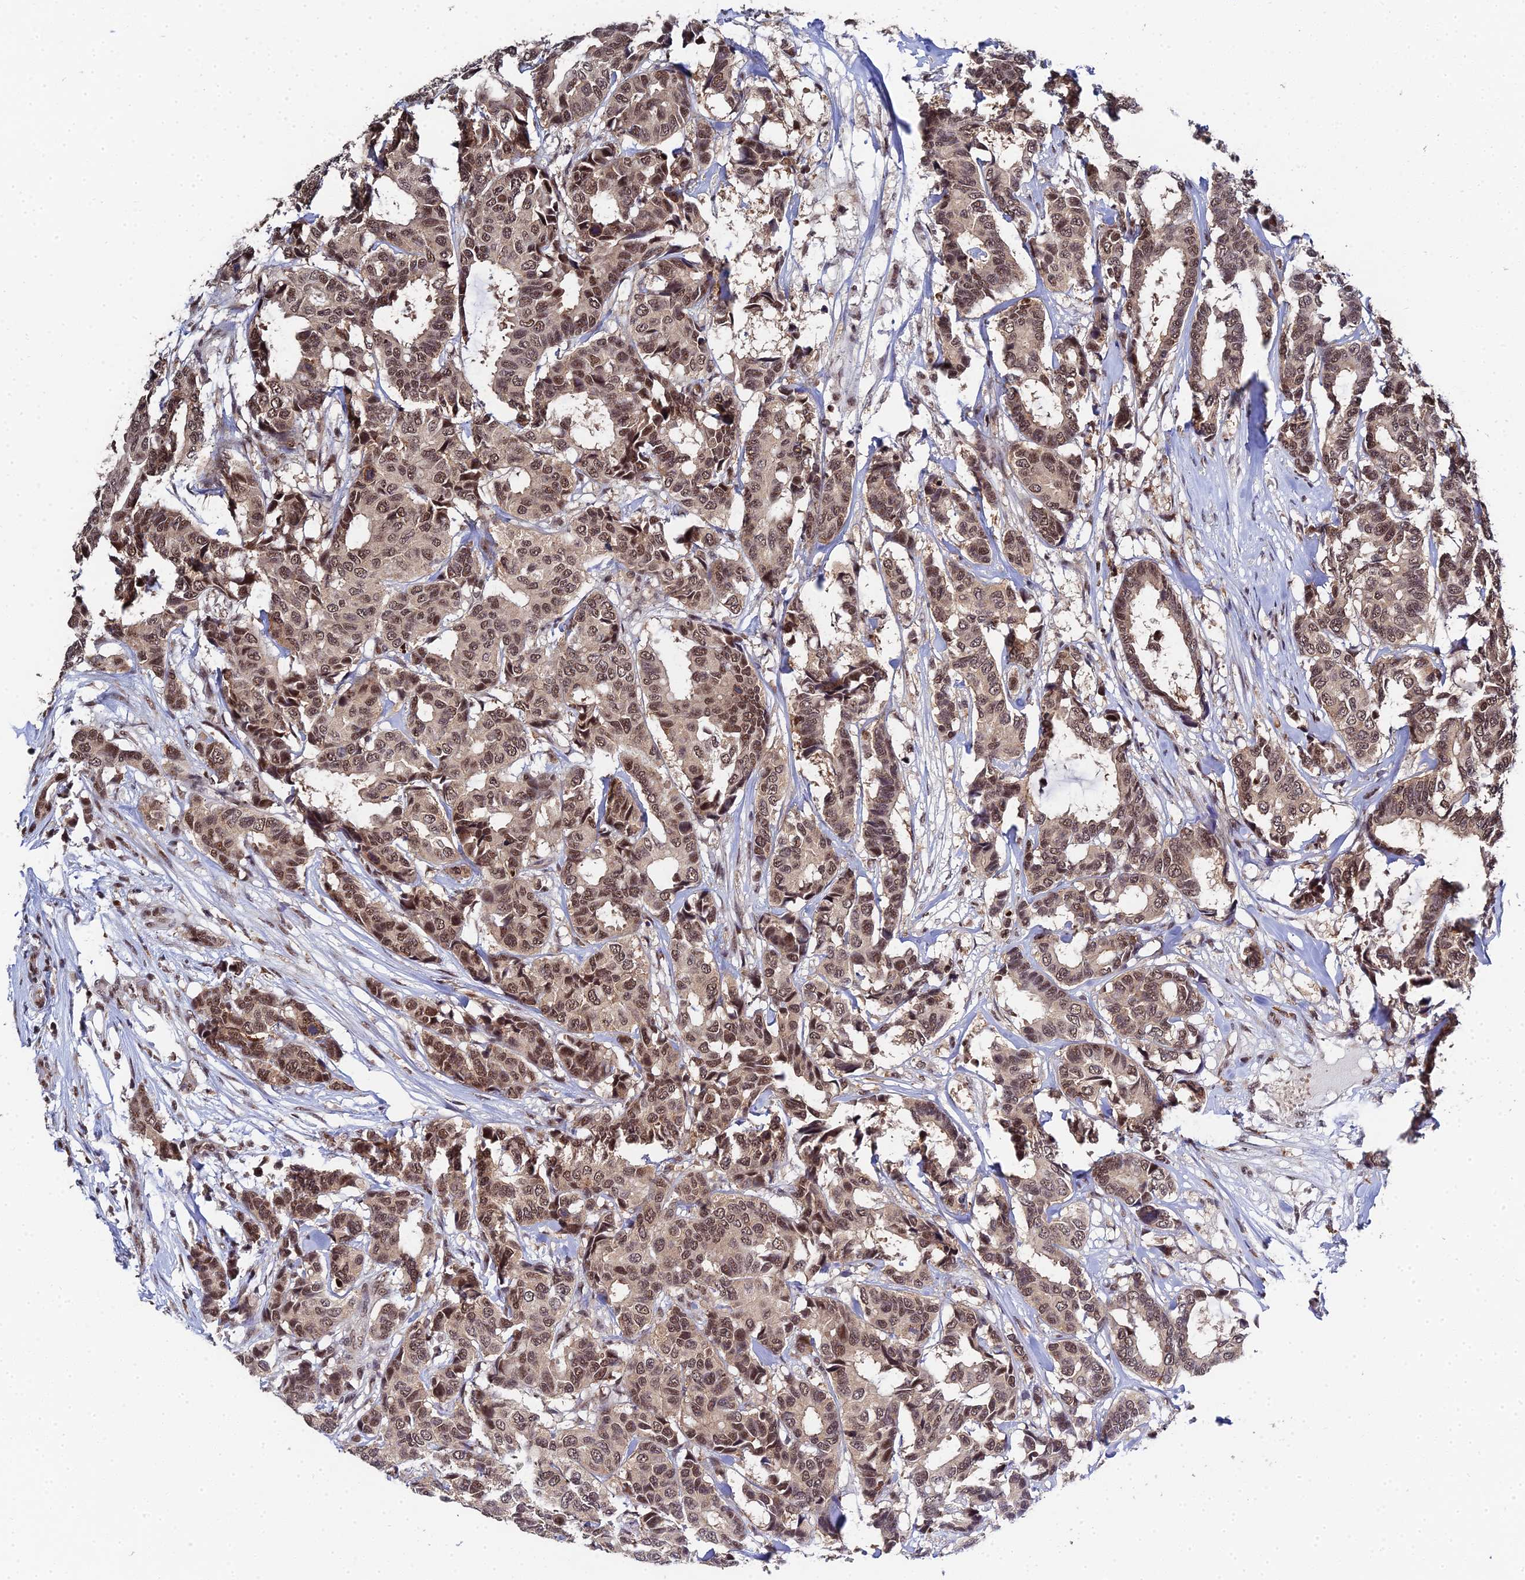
{"staining": {"intensity": "strong", "quantity": ">75%", "location": "nuclear"}, "tissue": "breast cancer", "cell_type": "Tumor cells", "image_type": "cancer", "snomed": [{"axis": "morphology", "description": "Duct carcinoma"}, {"axis": "topography", "description": "Breast"}], "caption": "Immunohistochemical staining of human breast infiltrating ductal carcinoma reveals high levels of strong nuclear staining in approximately >75% of tumor cells. (DAB IHC with brightfield microscopy, high magnification).", "gene": "MAGOHB", "patient": {"sex": "female", "age": 87}}